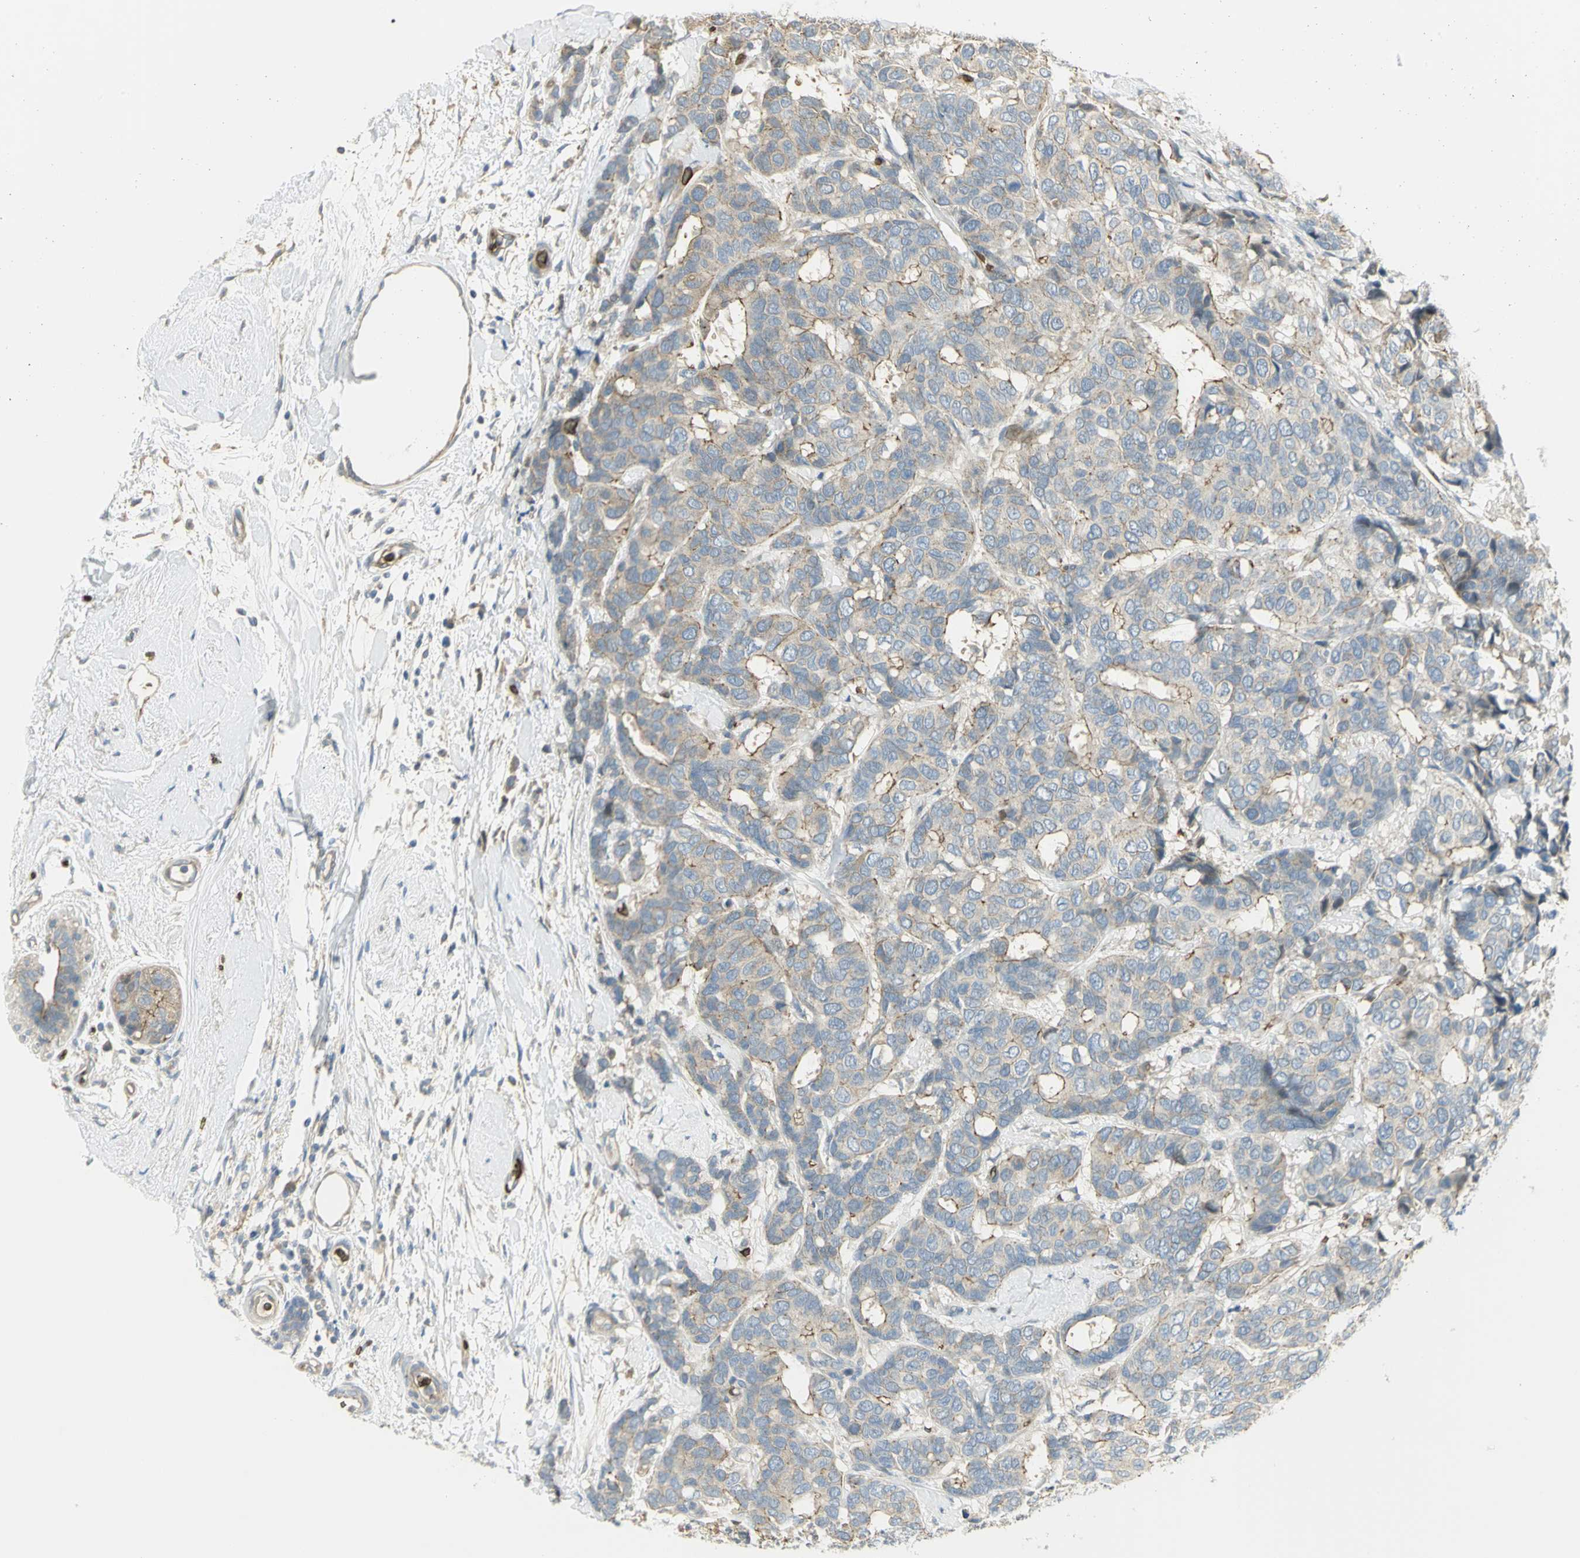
{"staining": {"intensity": "moderate", "quantity": ">75%", "location": "cytoplasmic/membranous"}, "tissue": "breast cancer", "cell_type": "Tumor cells", "image_type": "cancer", "snomed": [{"axis": "morphology", "description": "Duct carcinoma"}, {"axis": "topography", "description": "Breast"}], "caption": "Breast cancer (intraductal carcinoma) tissue demonstrates moderate cytoplasmic/membranous staining in approximately >75% of tumor cells, visualized by immunohistochemistry.", "gene": "ANK1", "patient": {"sex": "female", "age": 87}}